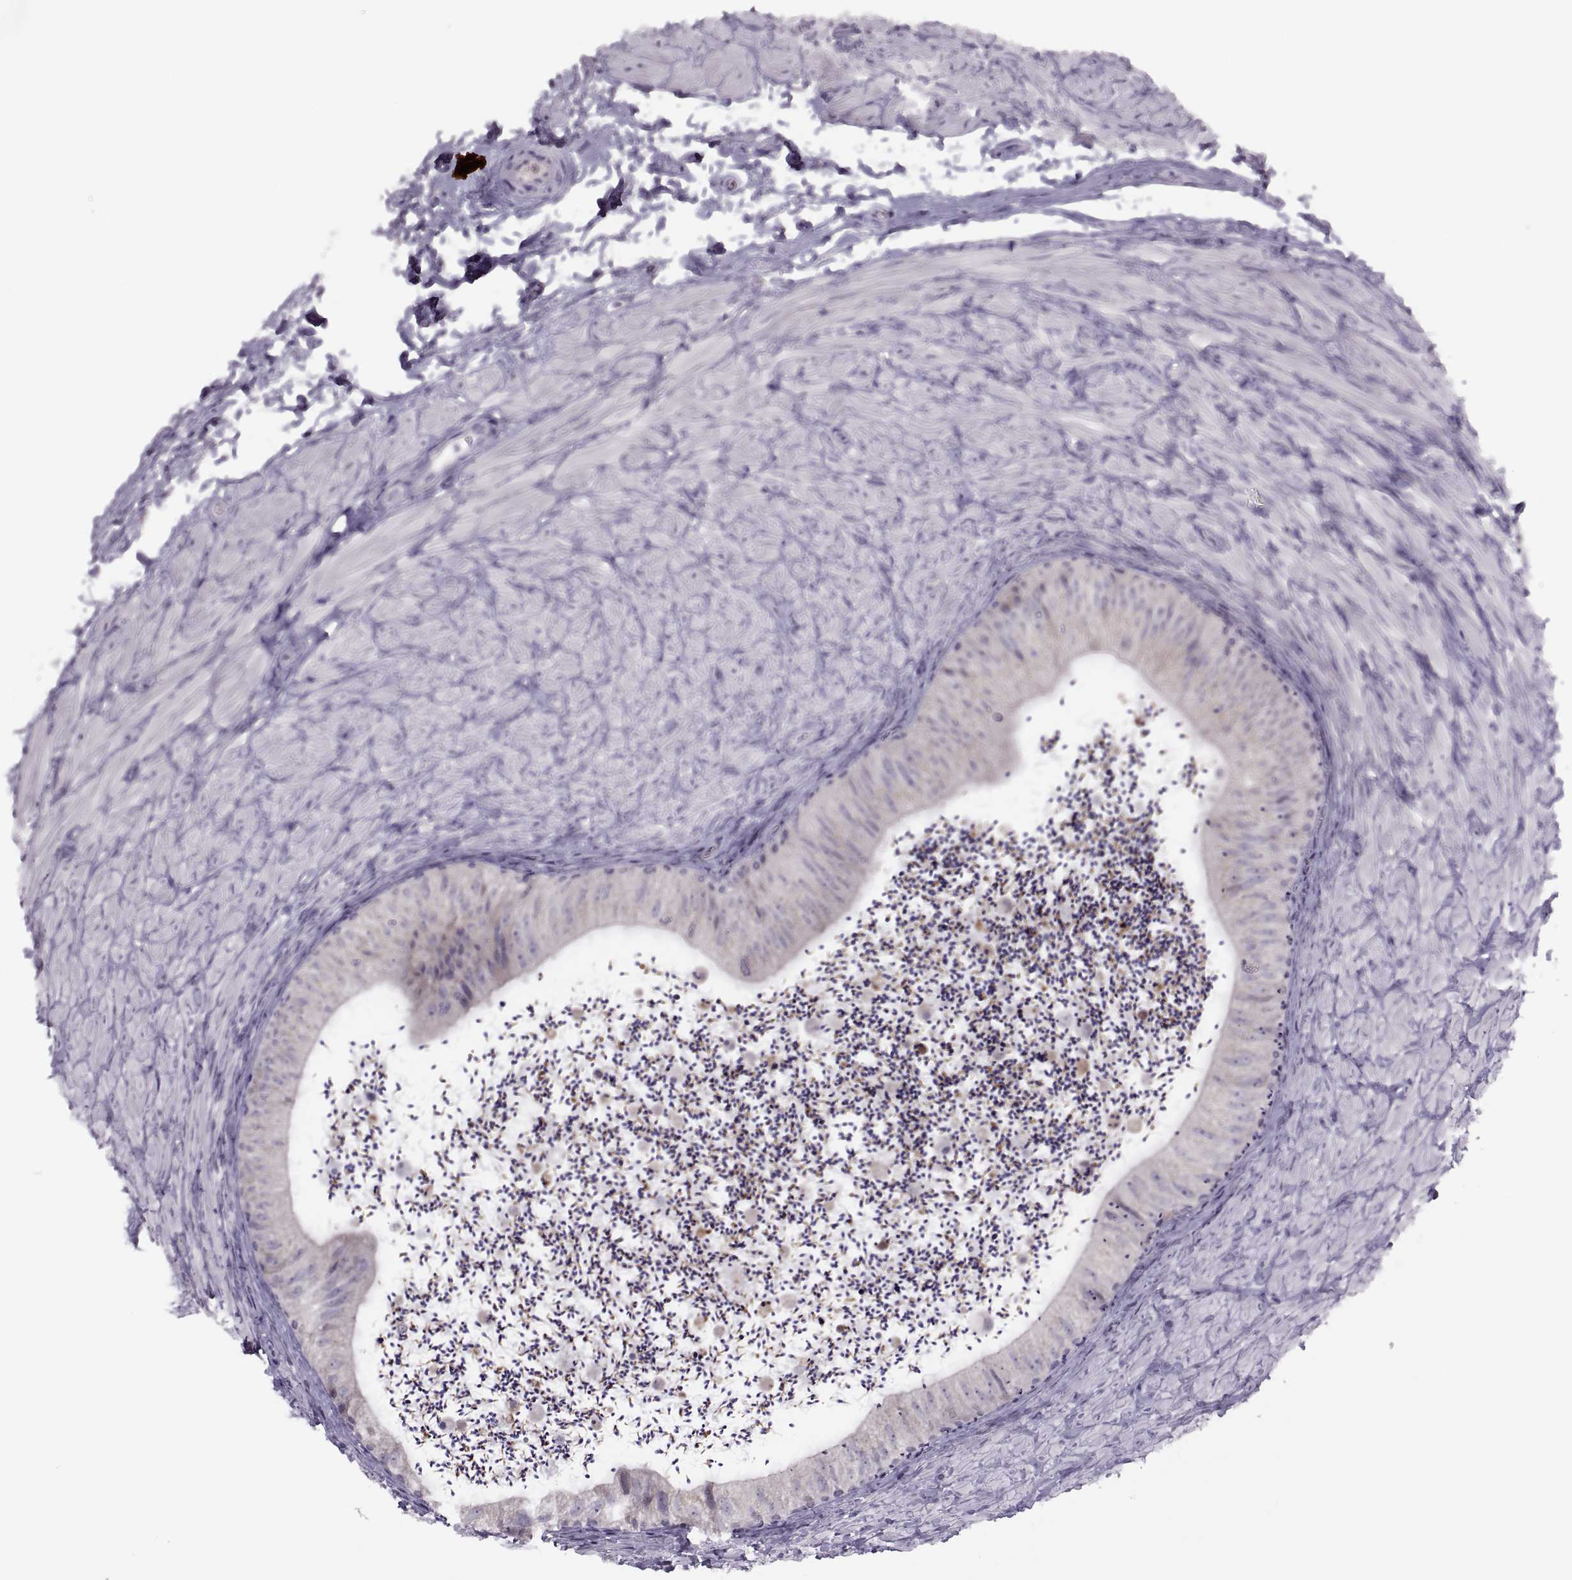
{"staining": {"intensity": "negative", "quantity": "none", "location": "none"}, "tissue": "epididymis", "cell_type": "Glandular cells", "image_type": "normal", "snomed": [{"axis": "morphology", "description": "Normal tissue, NOS"}, {"axis": "topography", "description": "Epididymis"}], "caption": "DAB immunohistochemical staining of normal epididymis exhibits no significant positivity in glandular cells.", "gene": "H2AP", "patient": {"sex": "male", "age": 32}}